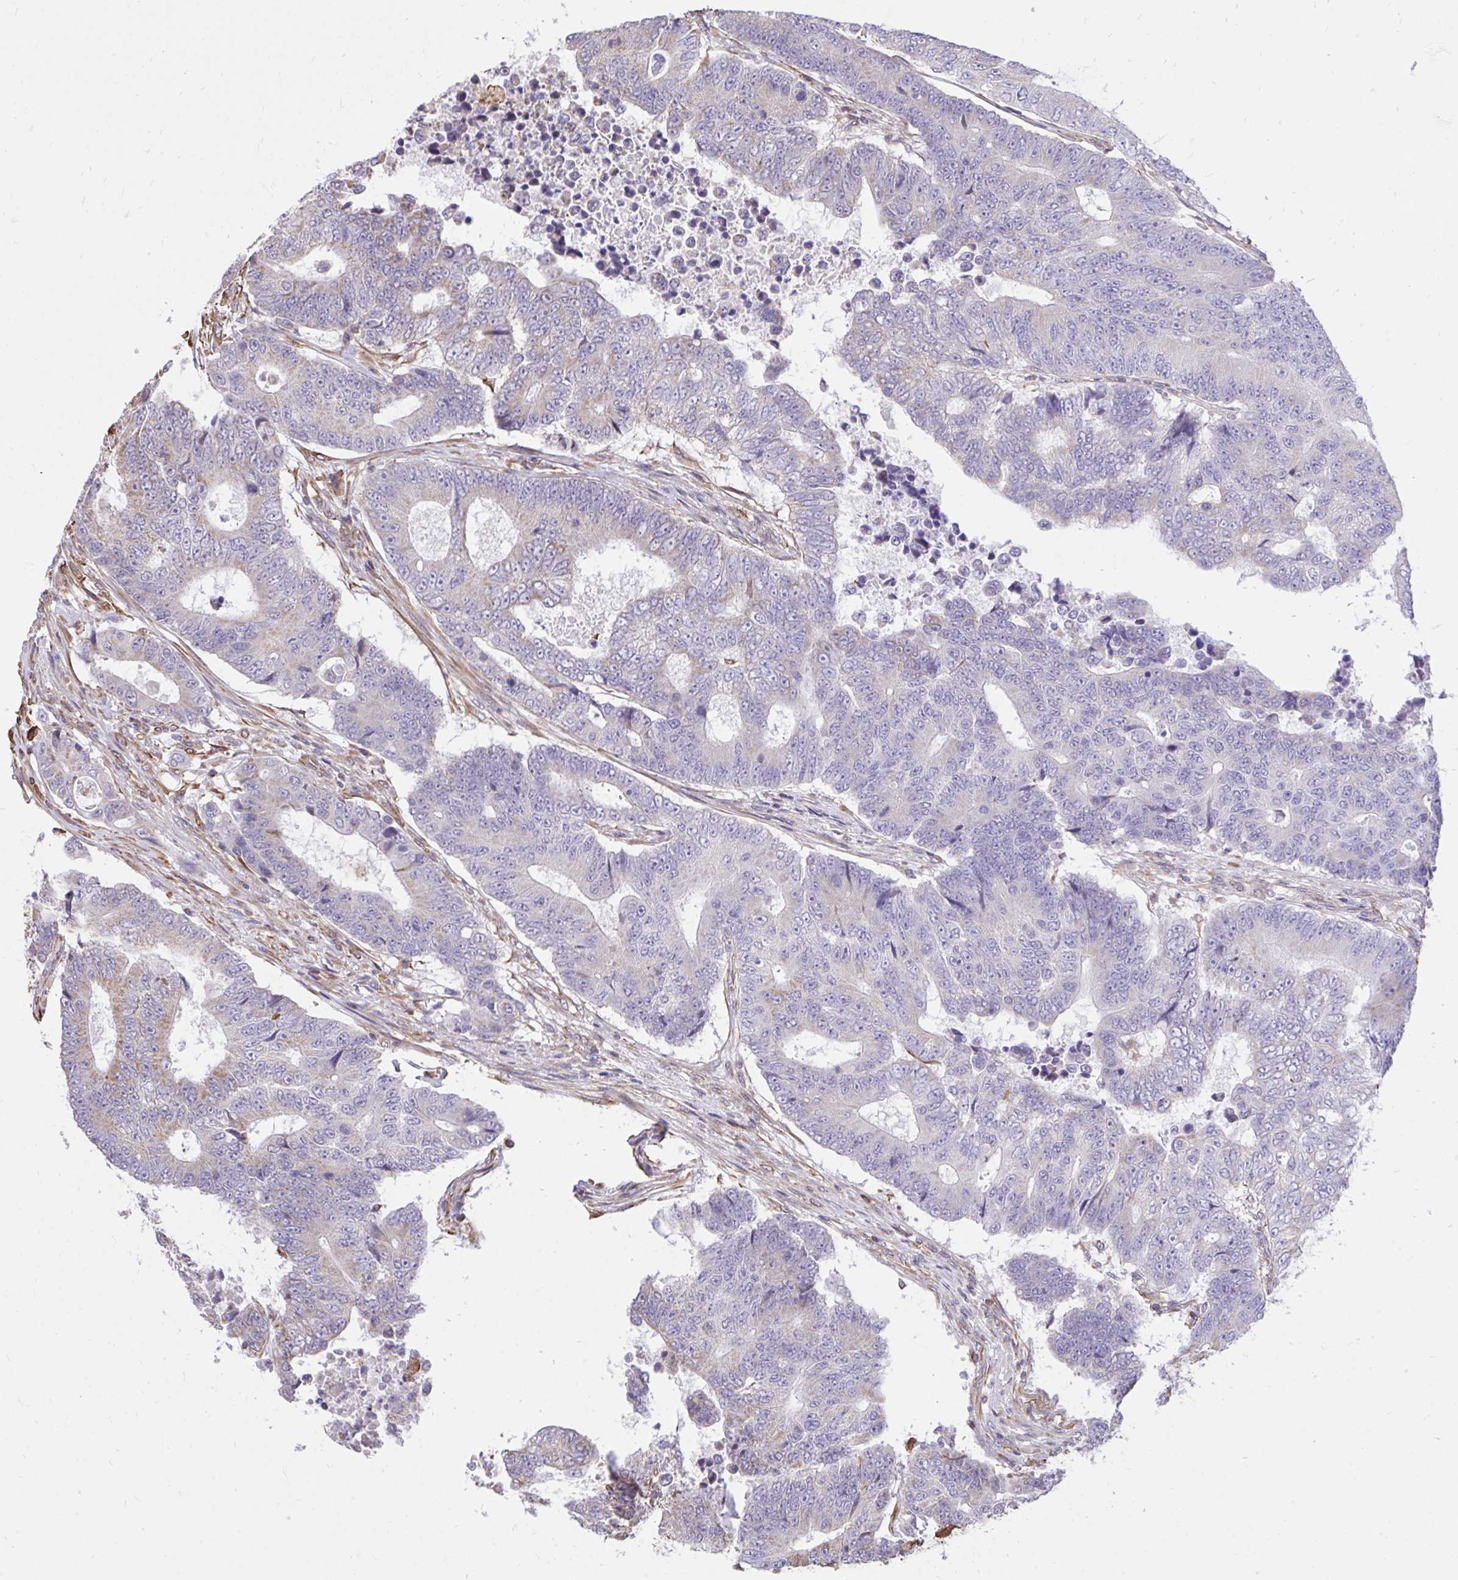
{"staining": {"intensity": "weak", "quantity": "<25%", "location": "cytoplasmic/membranous"}, "tissue": "colorectal cancer", "cell_type": "Tumor cells", "image_type": "cancer", "snomed": [{"axis": "morphology", "description": "Adenocarcinoma, NOS"}, {"axis": "topography", "description": "Colon"}], "caption": "Human colorectal cancer (adenocarcinoma) stained for a protein using immunohistochemistry shows no positivity in tumor cells.", "gene": "RNF103", "patient": {"sex": "female", "age": 48}}